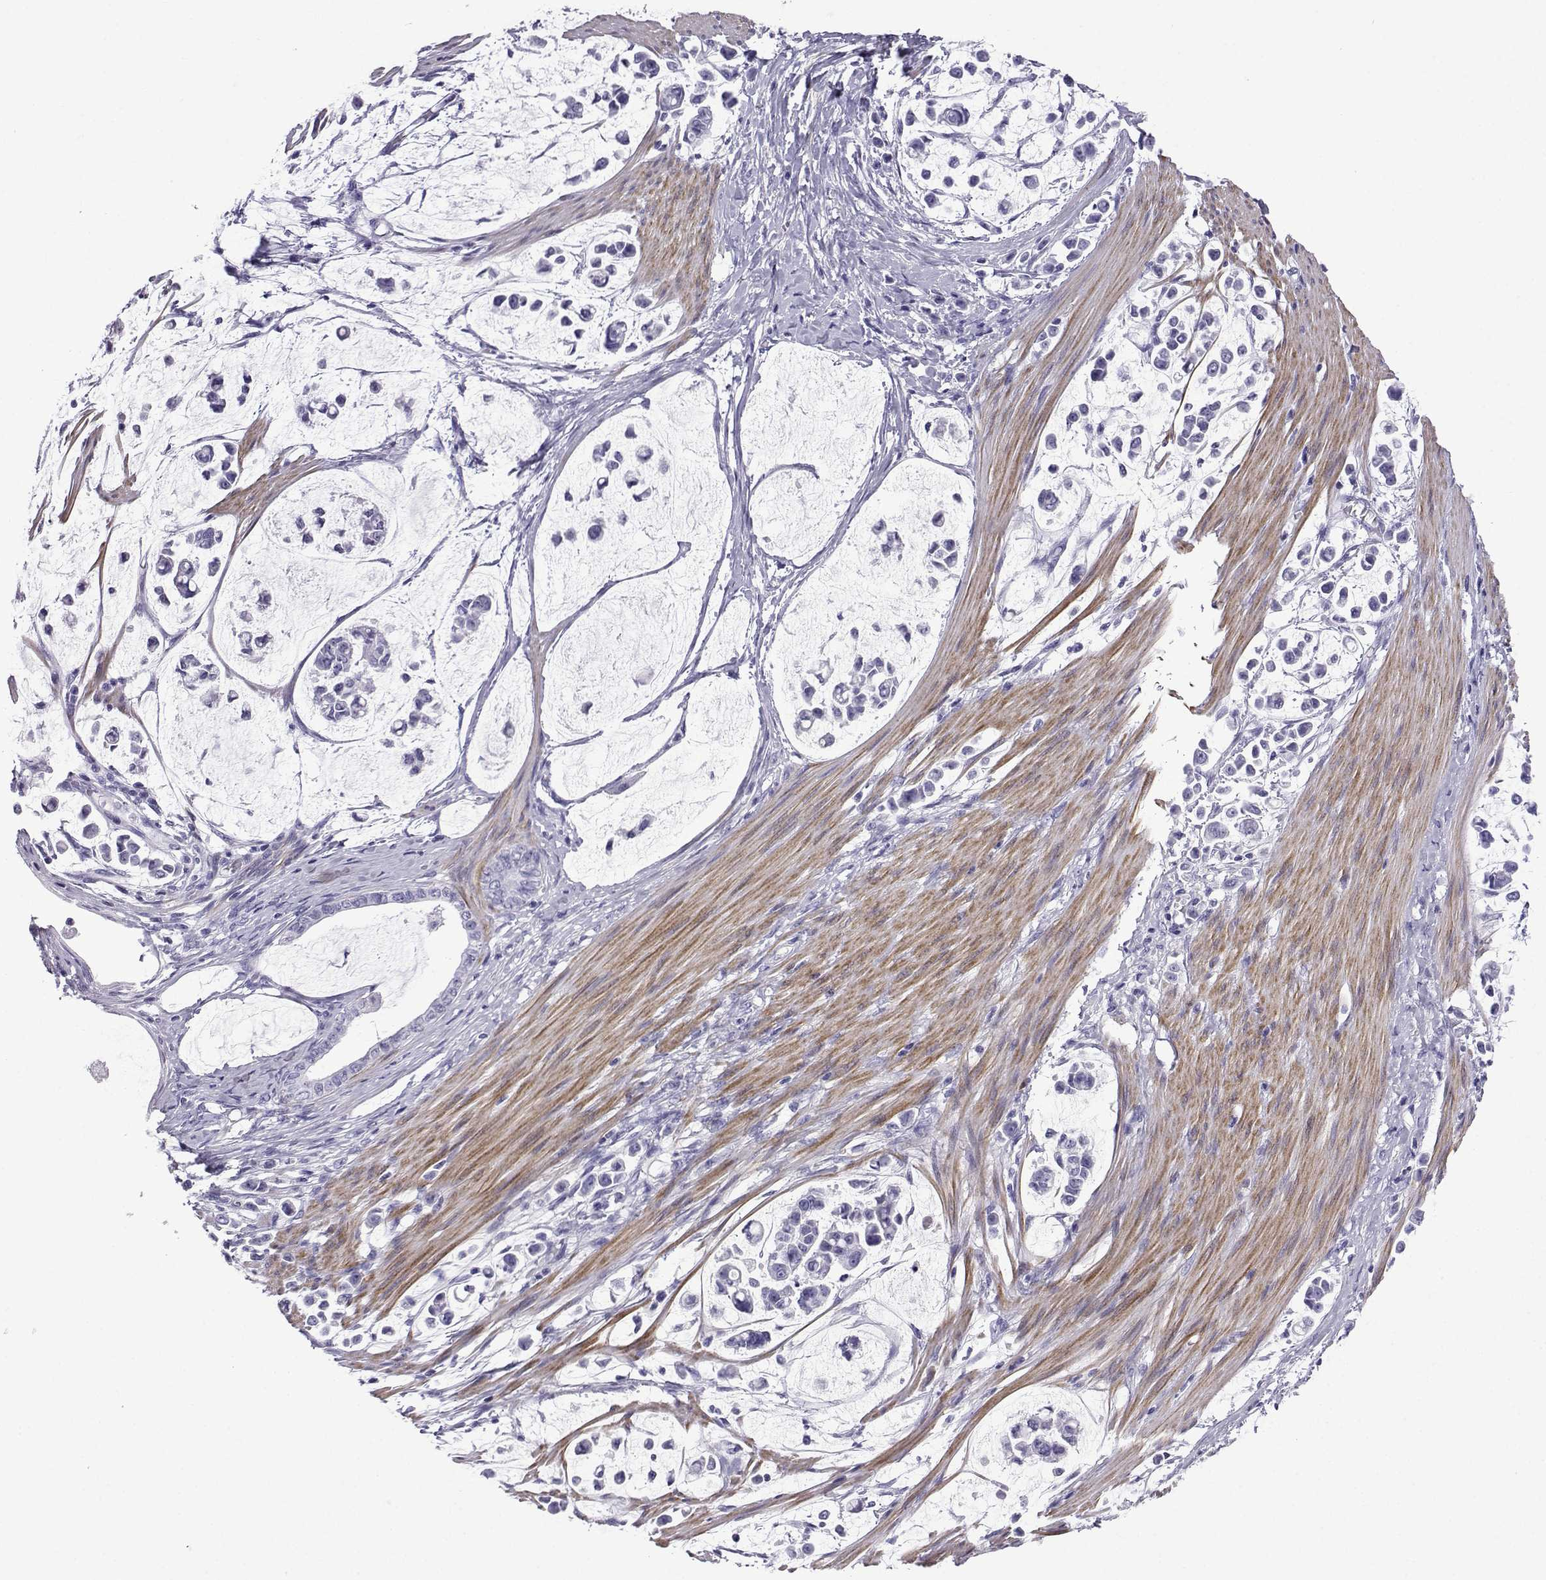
{"staining": {"intensity": "negative", "quantity": "none", "location": "none"}, "tissue": "stomach cancer", "cell_type": "Tumor cells", "image_type": "cancer", "snomed": [{"axis": "morphology", "description": "Adenocarcinoma, NOS"}, {"axis": "topography", "description": "Stomach"}], "caption": "The photomicrograph shows no significant expression in tumor cells of adenocarcinoma (stomach).", "gene": "KCNF1", "patient": {"sex": "male", "age": 82}}